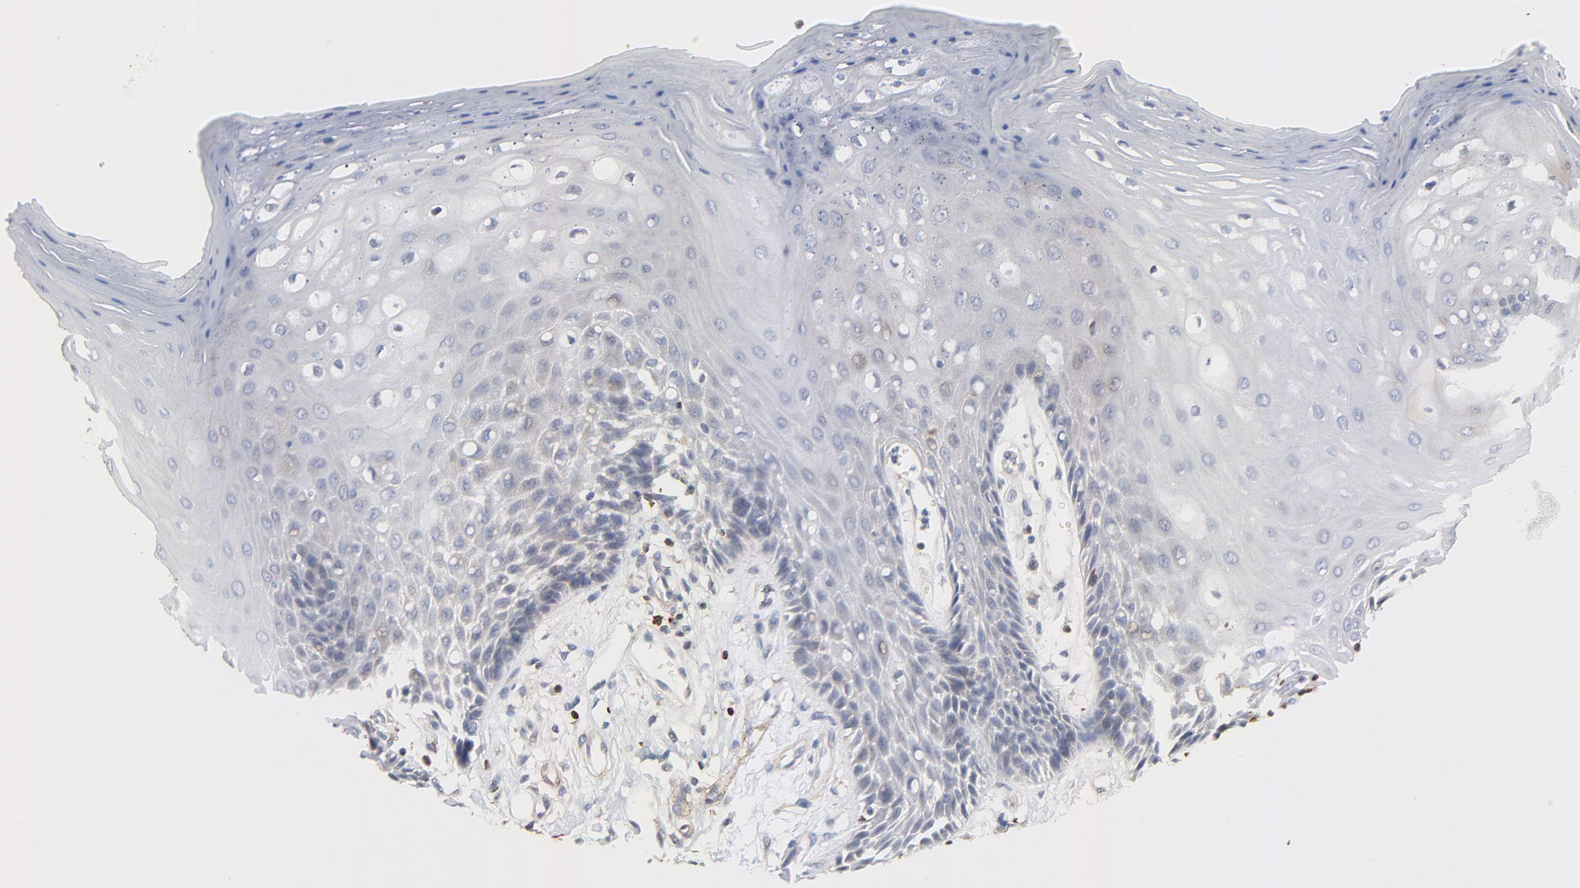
{"staining": {"intensity": "weak", "quantity": "<25%", "location": "cytoplasmic/membranous"}, "tissue": "oral mucosa", "cell_type": "Squamous epithelial cells", "image_type": "normal", "snomed": [{"axis": "morphology", "description": "Normal tissue, NOS"}, {"axis": "morphology", "description": "Squamous cell carcinoma, NOS"}, {"axis": "topography", "description": "Skeletal muscle"}, {"axis": "topography", "description": "Oral tissue"}, {"axis": "topography", "description": "Head-Neck"}], "caption": "This is a micrograph of immunohistochemistry staining of unremarkable oral mucosa, which shows no positivity in squamous epithelial cells.", "gene": "SKAP1", "patient": {"sex": "female", "age": 84}}